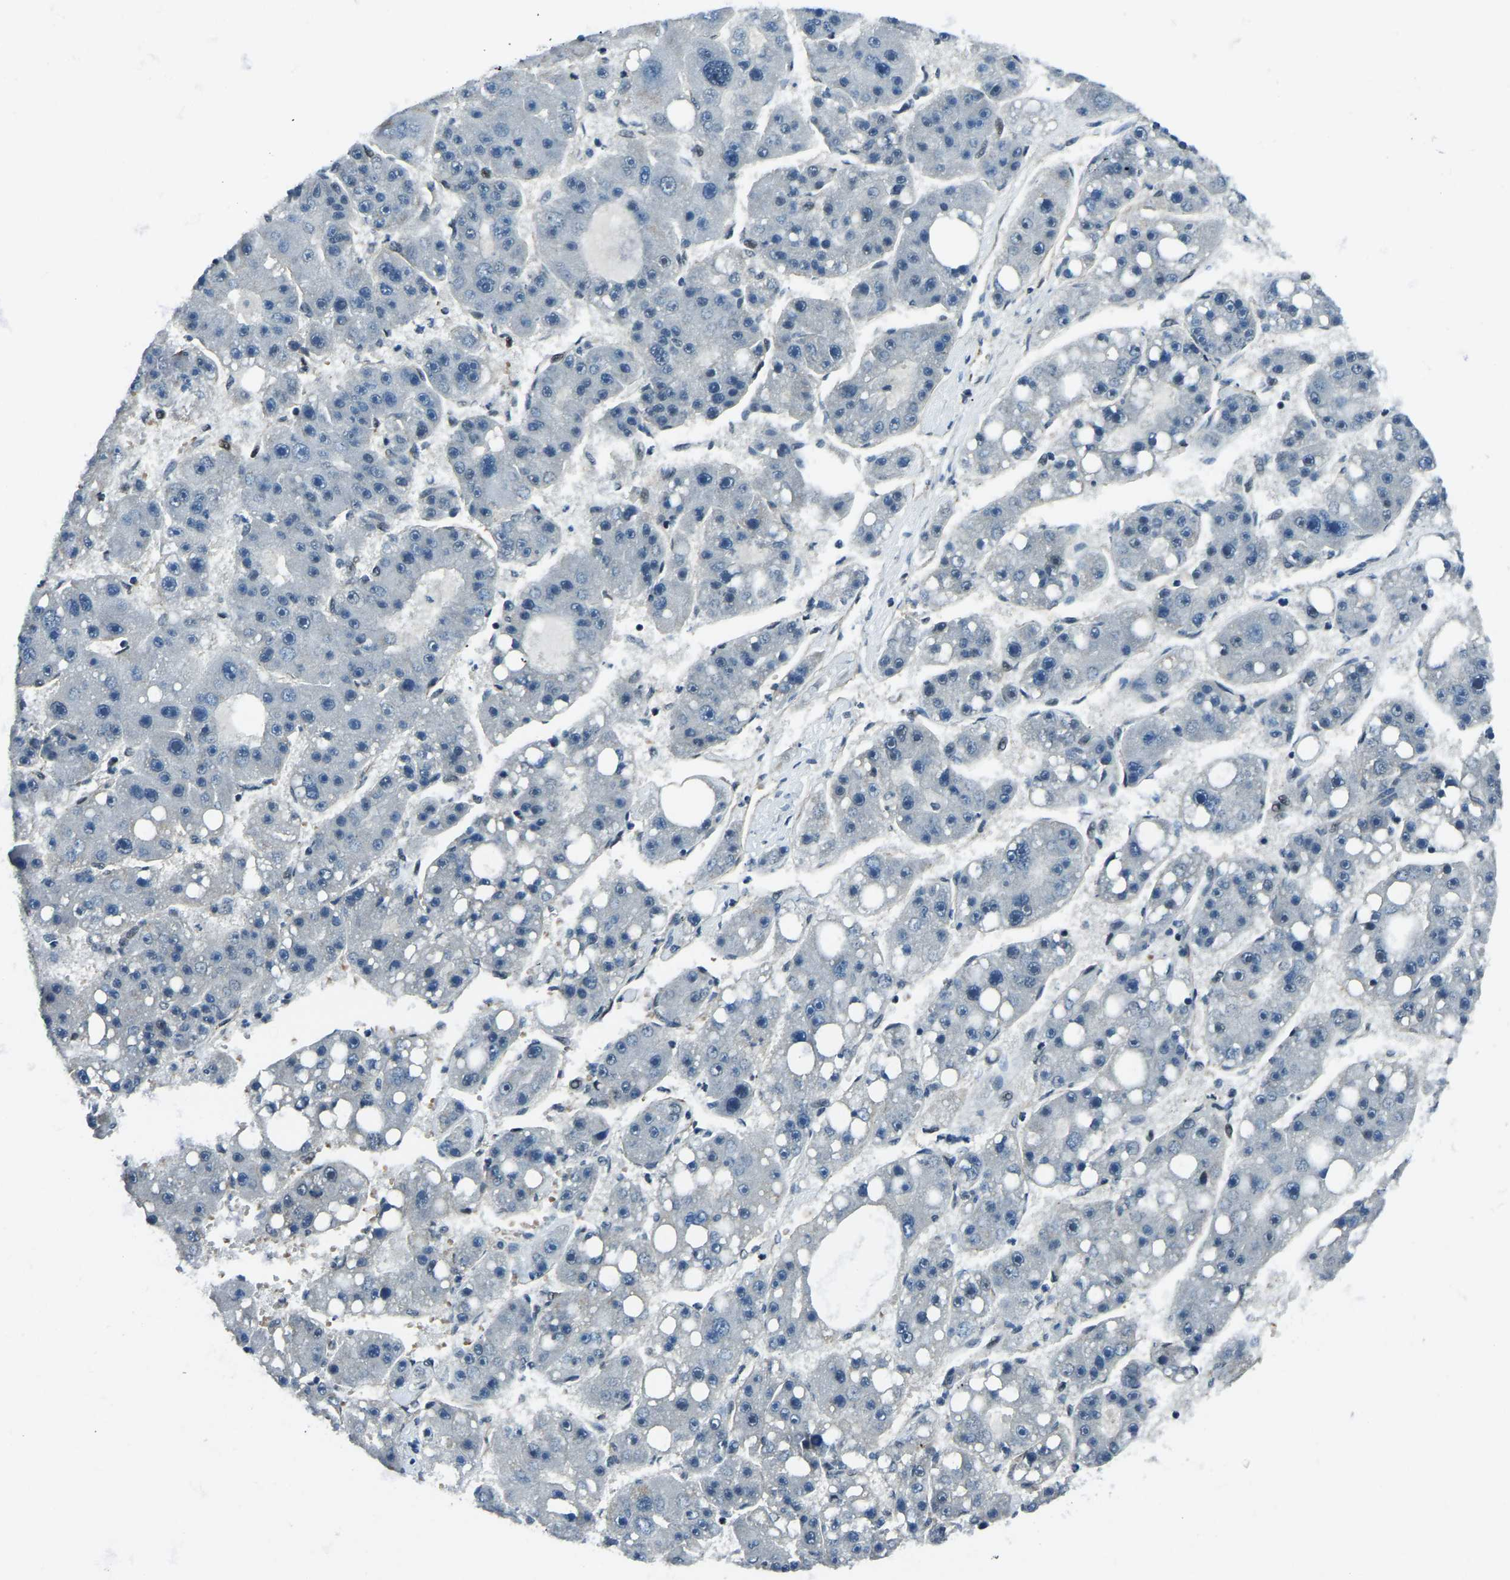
{"staining": {"intensity": "negative", "quantity": "none", "location": "none"}, "tissue": "liver cancer", "cell_type": "Tumor cells", "image_type": "cancer", "snomed": [{"axis": "morphology", "description": "Carcinoma, Hepatocellular, NOS"}, {"axis": "topography", "description": "Liver"}], "caption": "This histopathology image is of hepatocellular carcinoma (liver) stained with immunohistochemistry (IHC) to label a protein in brown with the nuclei are counter-stained blue. There is no staining in tumor cells. (DAB IHC with hematoxylin counter stain).", "gene": "PRCC", "patient": {"sex": "female", "age": 61}}